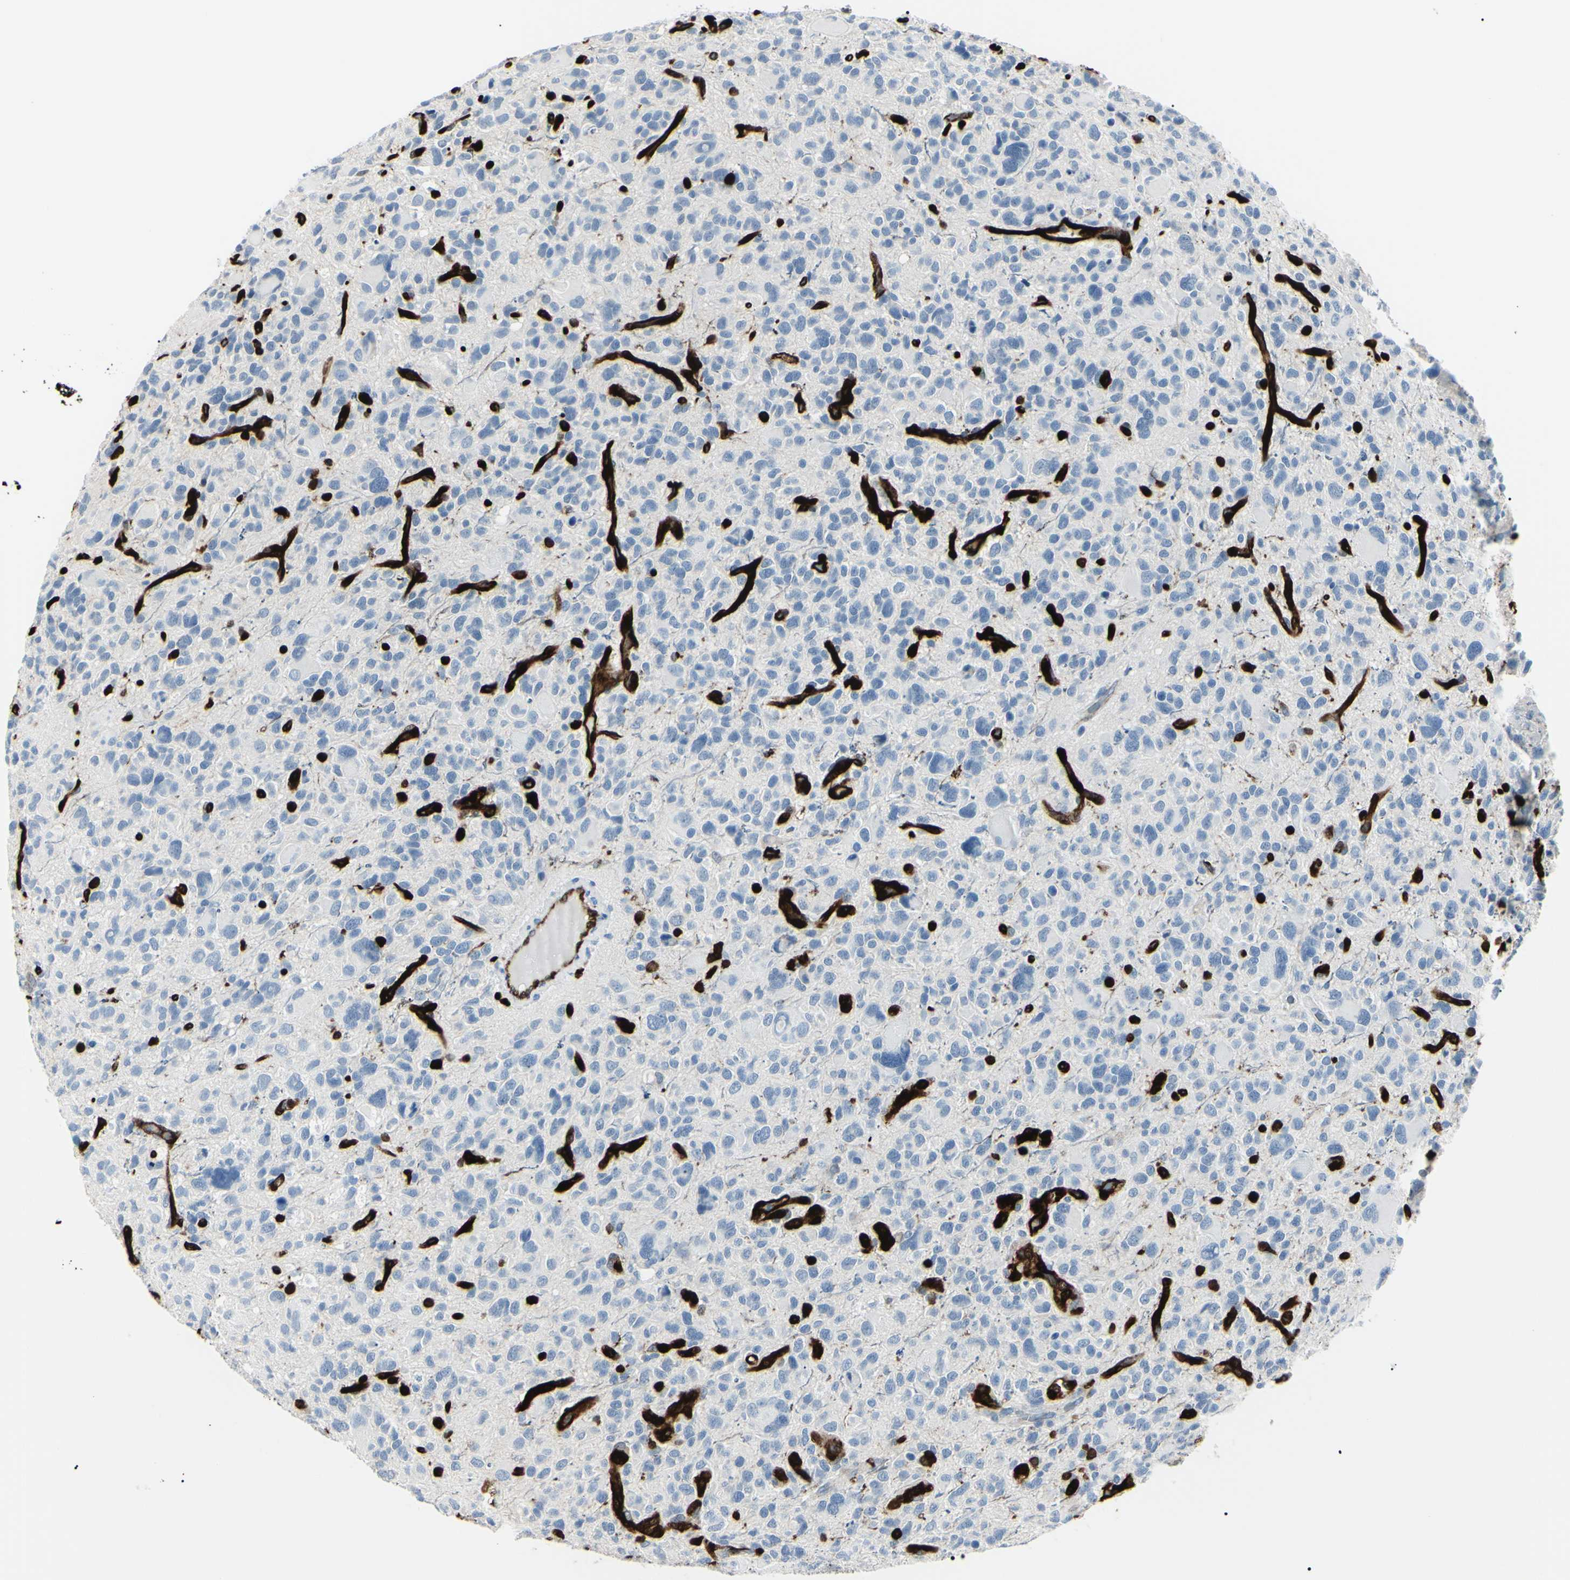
{"staining": {"intensity": "negative", "quantity": "none", "location": "none"}, "tissue": "glioma", "cell_type": "Tumor cells", "image_type": "cancer", "snomed": [{"axis": "morphology", "description": "Glioma, malignant, High grade"}, {"axis": "topography", "description": "Brain"}], "caption": "Immunohistochemical staining of human glioma demonstrates no significant positivity in tumor cells.", "gene": "CA2", "patient": {"sex": "male", "age": 48}}